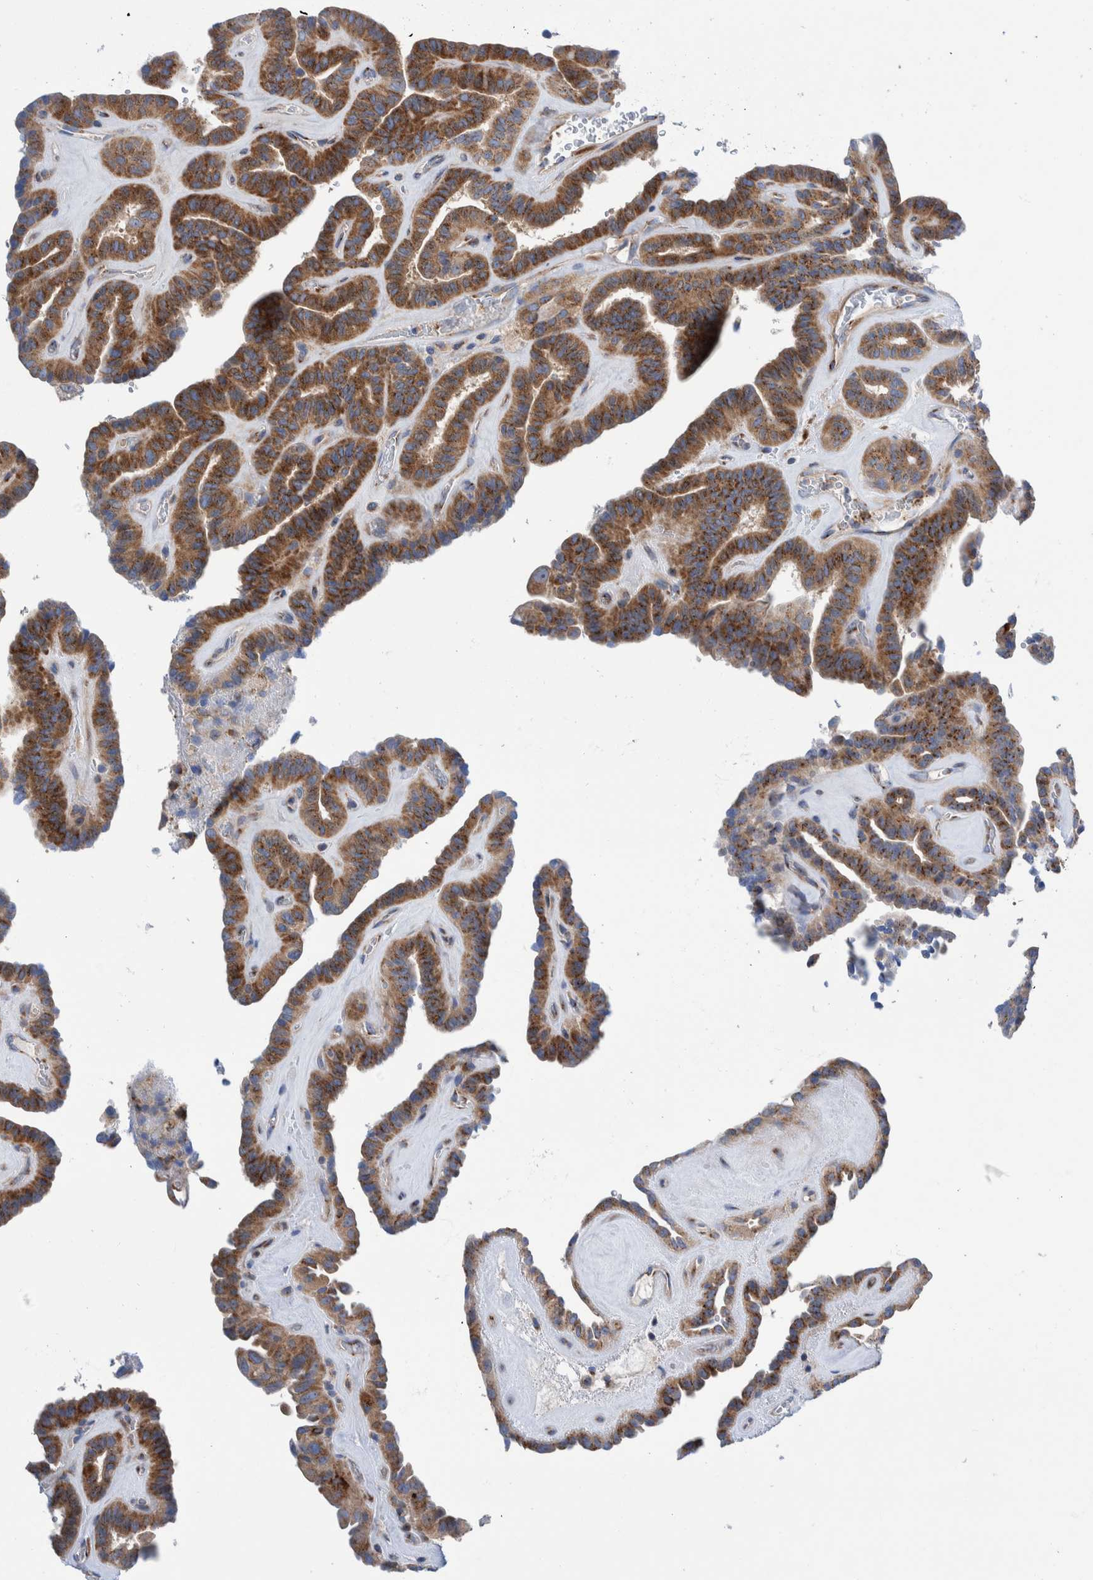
{"staining": {"intensity": "moderate", "quantity": ">75%", "location": "cytoplasmic/membranous"}, "tissue": "thyroid cancer", "cell_type": "Tumor cells", "image_type": "cancer", "snomed": [{"axis": "morphology", "description": "Papillary adenocarcinoma, NOS"}, {"axis": "topography", "description": "Thyroid gland"}], "caption": "Protein expression analysis of thyroid cancer reveals moderate cytoplasmic/membranous positivity in about >75% of tumor cells.", "gene": "TRIM58", "patient": {"sex": "male", "age": 77}}